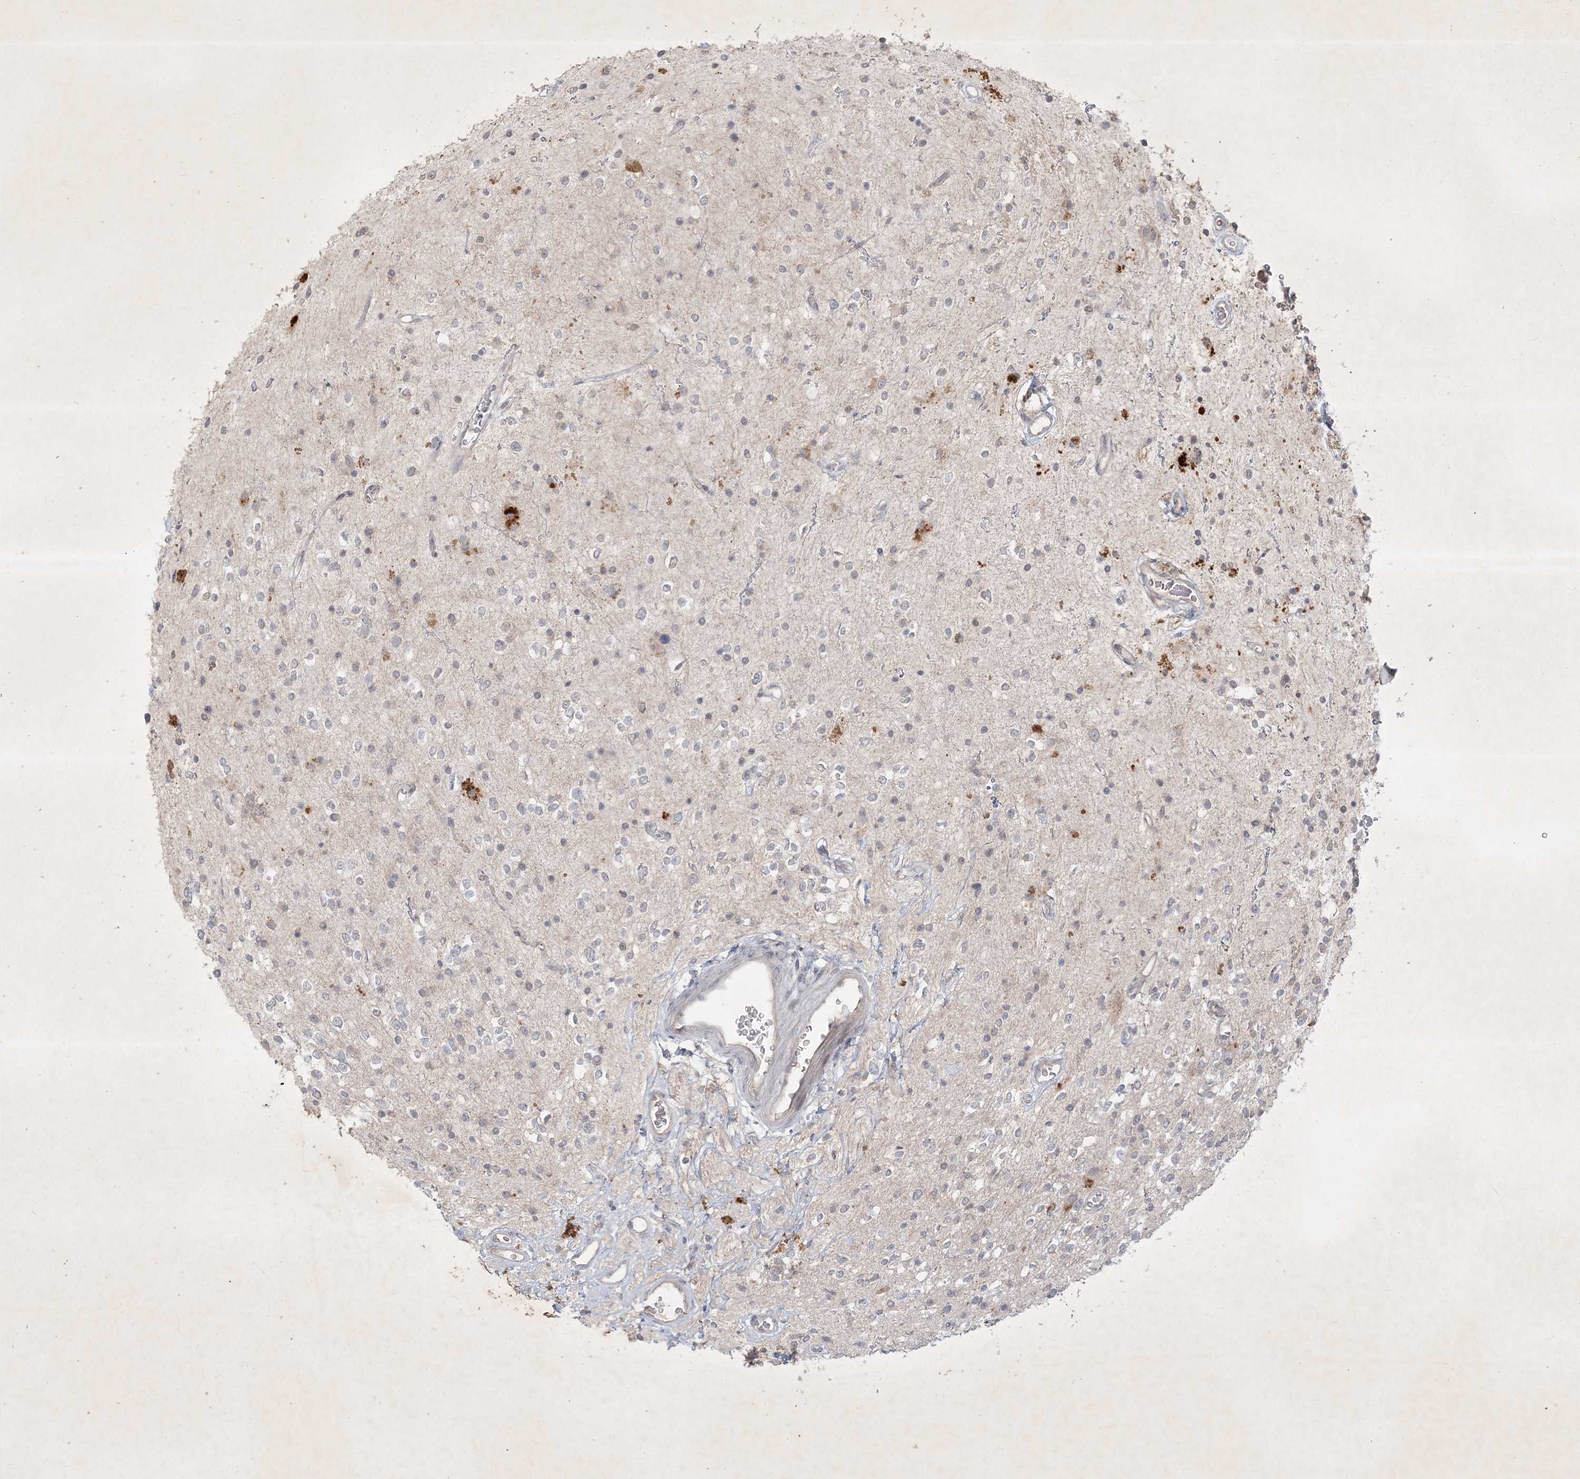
{"staining": {"intensity": "negative", "quantity": "none", "location": "none"}, "tissue": "glioma", "cell_type": "Tumor cells", "image_type": "cancer", "snomed": [{"axis": "morphology", "description": "Glioma, malignant, High grade"}, {"axis": "topography", "description": "Brain"}], "caption": "Glioma stained for a protein using immunohistochemistry (IHC) exhibits no staining tumor cells.", "gene": "BOD1", "patient": {"sex": "male", "age": 34}}